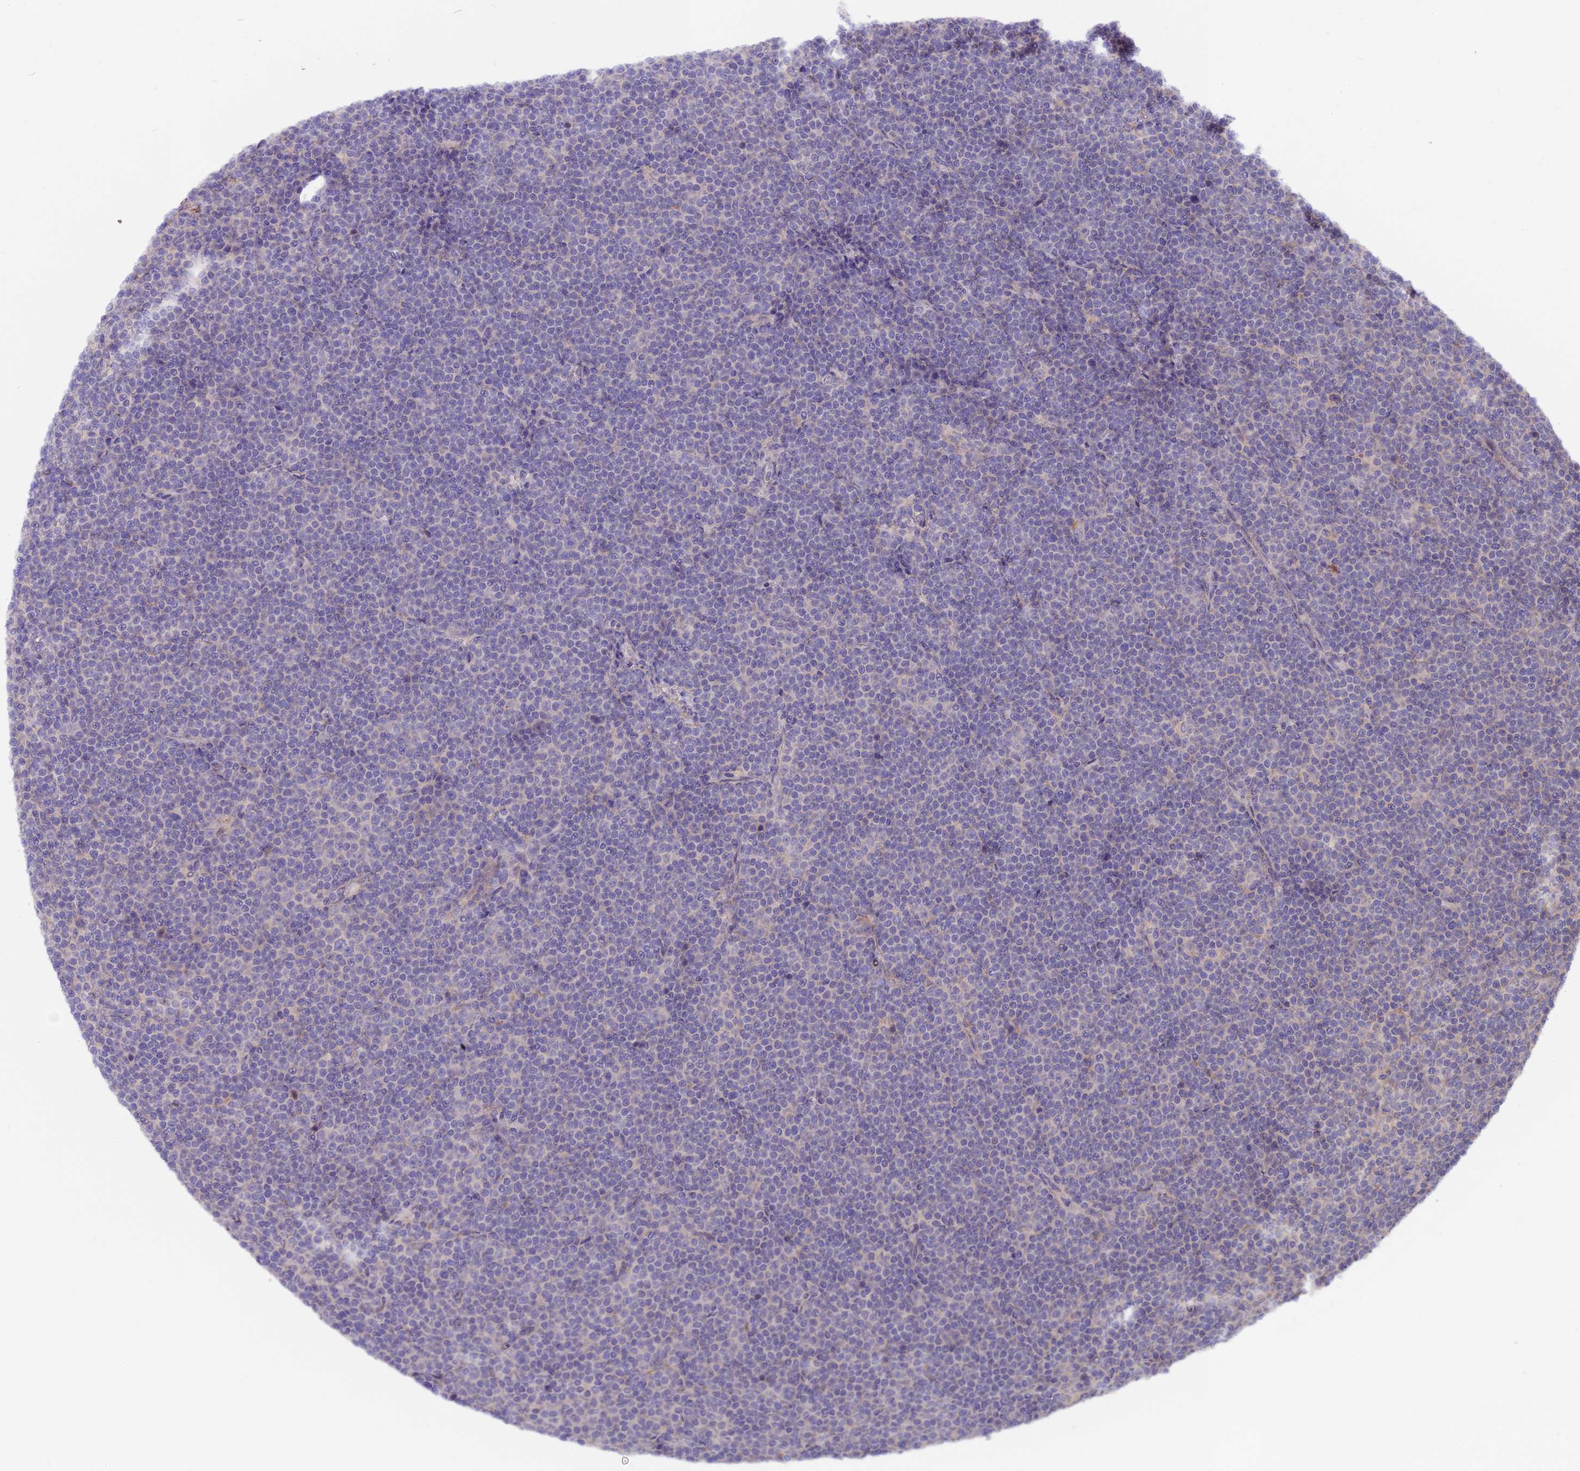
{"staining": {"intensity": "negative", "quantity": "none", "location": "none"}, "tissue": "lymphoma", "cell_type": "Tumor cells", "image_type": "cancer", "snomed": [{"axis": "morphology", "description": "Malignant lymphoma, non-Hodgkin's type, Low grade"}, {"axis": "topography", "description": "Lymph node"}], "caption": "Tumor cells show no significant protein positivity in lymphoma.", "gene": "COL4A3", "patient": {"sex": "female", "age": 67}}